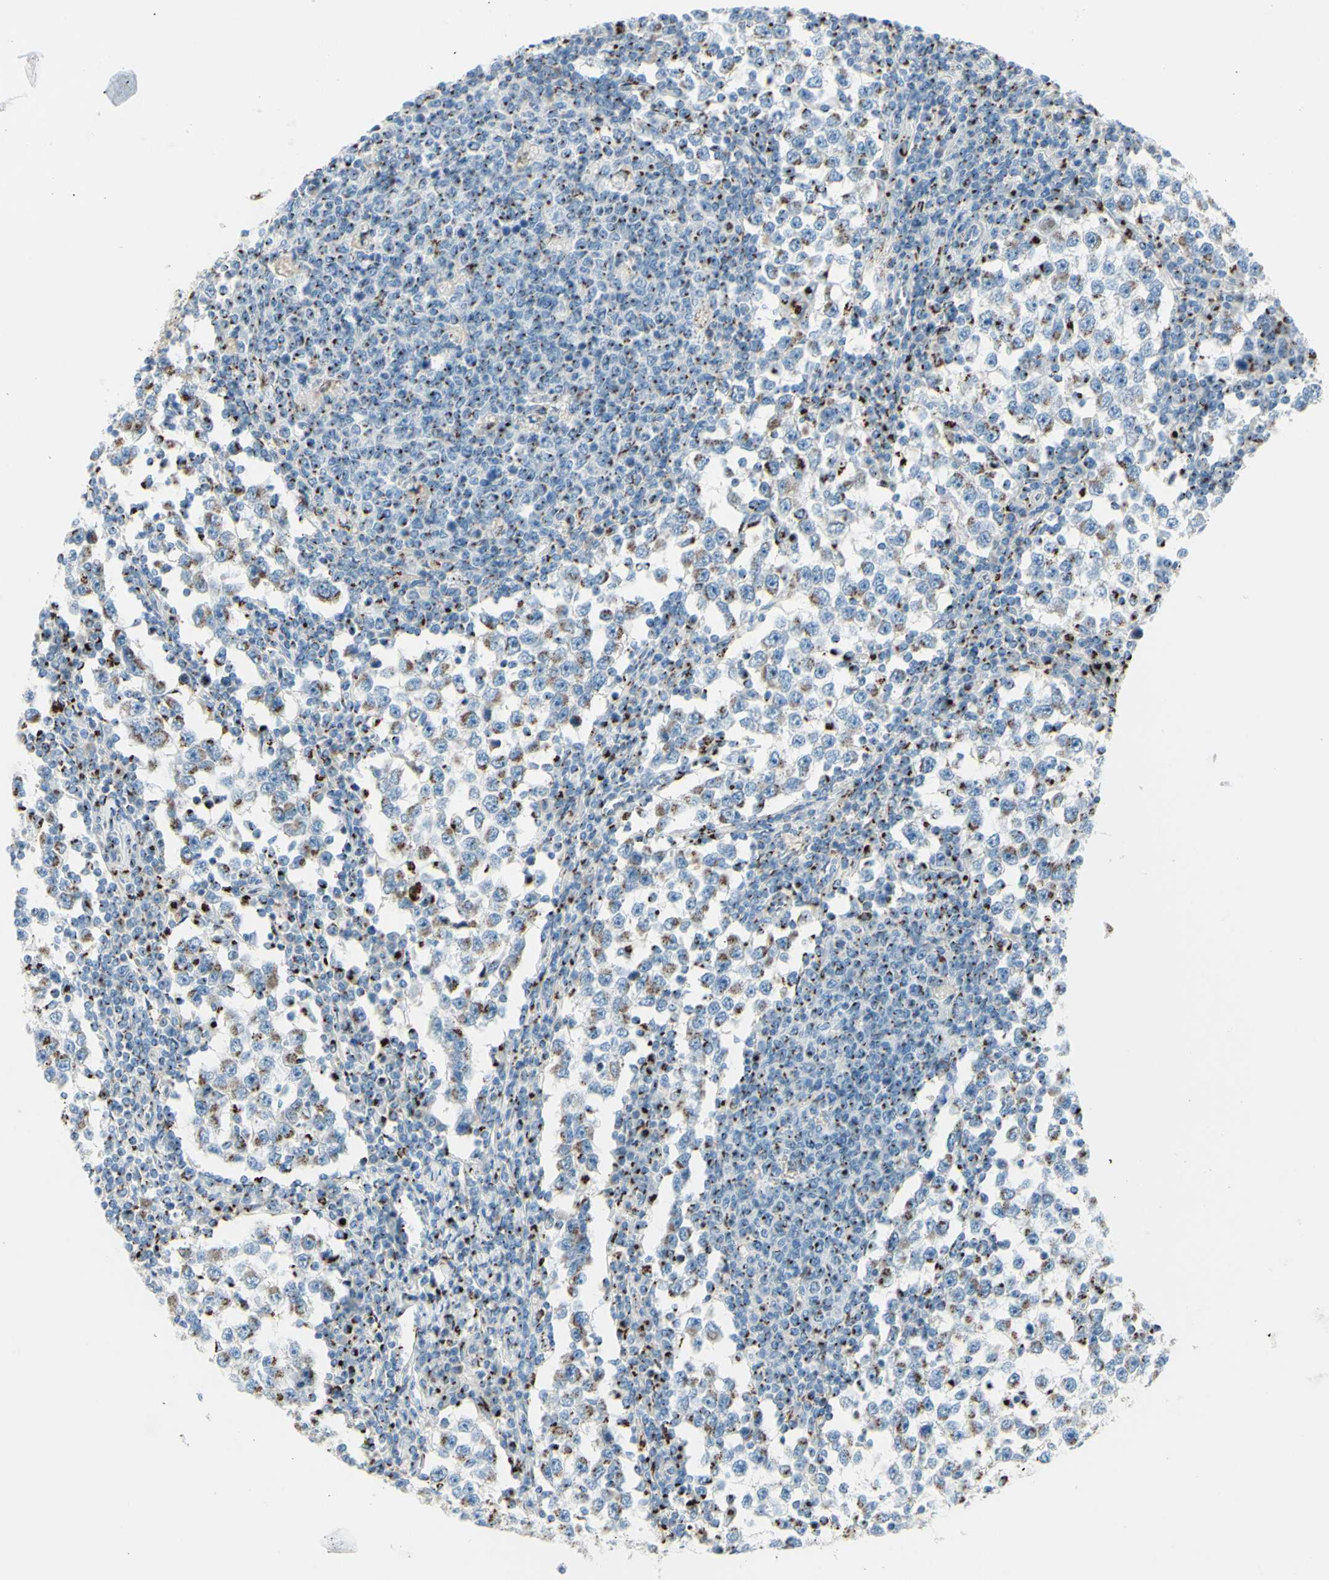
{"staining": {"intensity": "moderate", "quantity": "25%-75%", "location": "cytoplasmic/membranous"}, "tissue": "testis cancer", "cell_type": "Tumor cells", "image_type": "cancer", "snomed": [{"axis": "morphology", "description": "Seminoma, NOS"}, {"axis": "topography", "description": "Testis"}], "caption": "IHC of testis seminoma displays medium levels of moderate cytoplasmic/membranous staining in about 25%-75% of tumor cells.", "gene": "B4GALT1", "patient": {"sex": "male", "age": 65}}